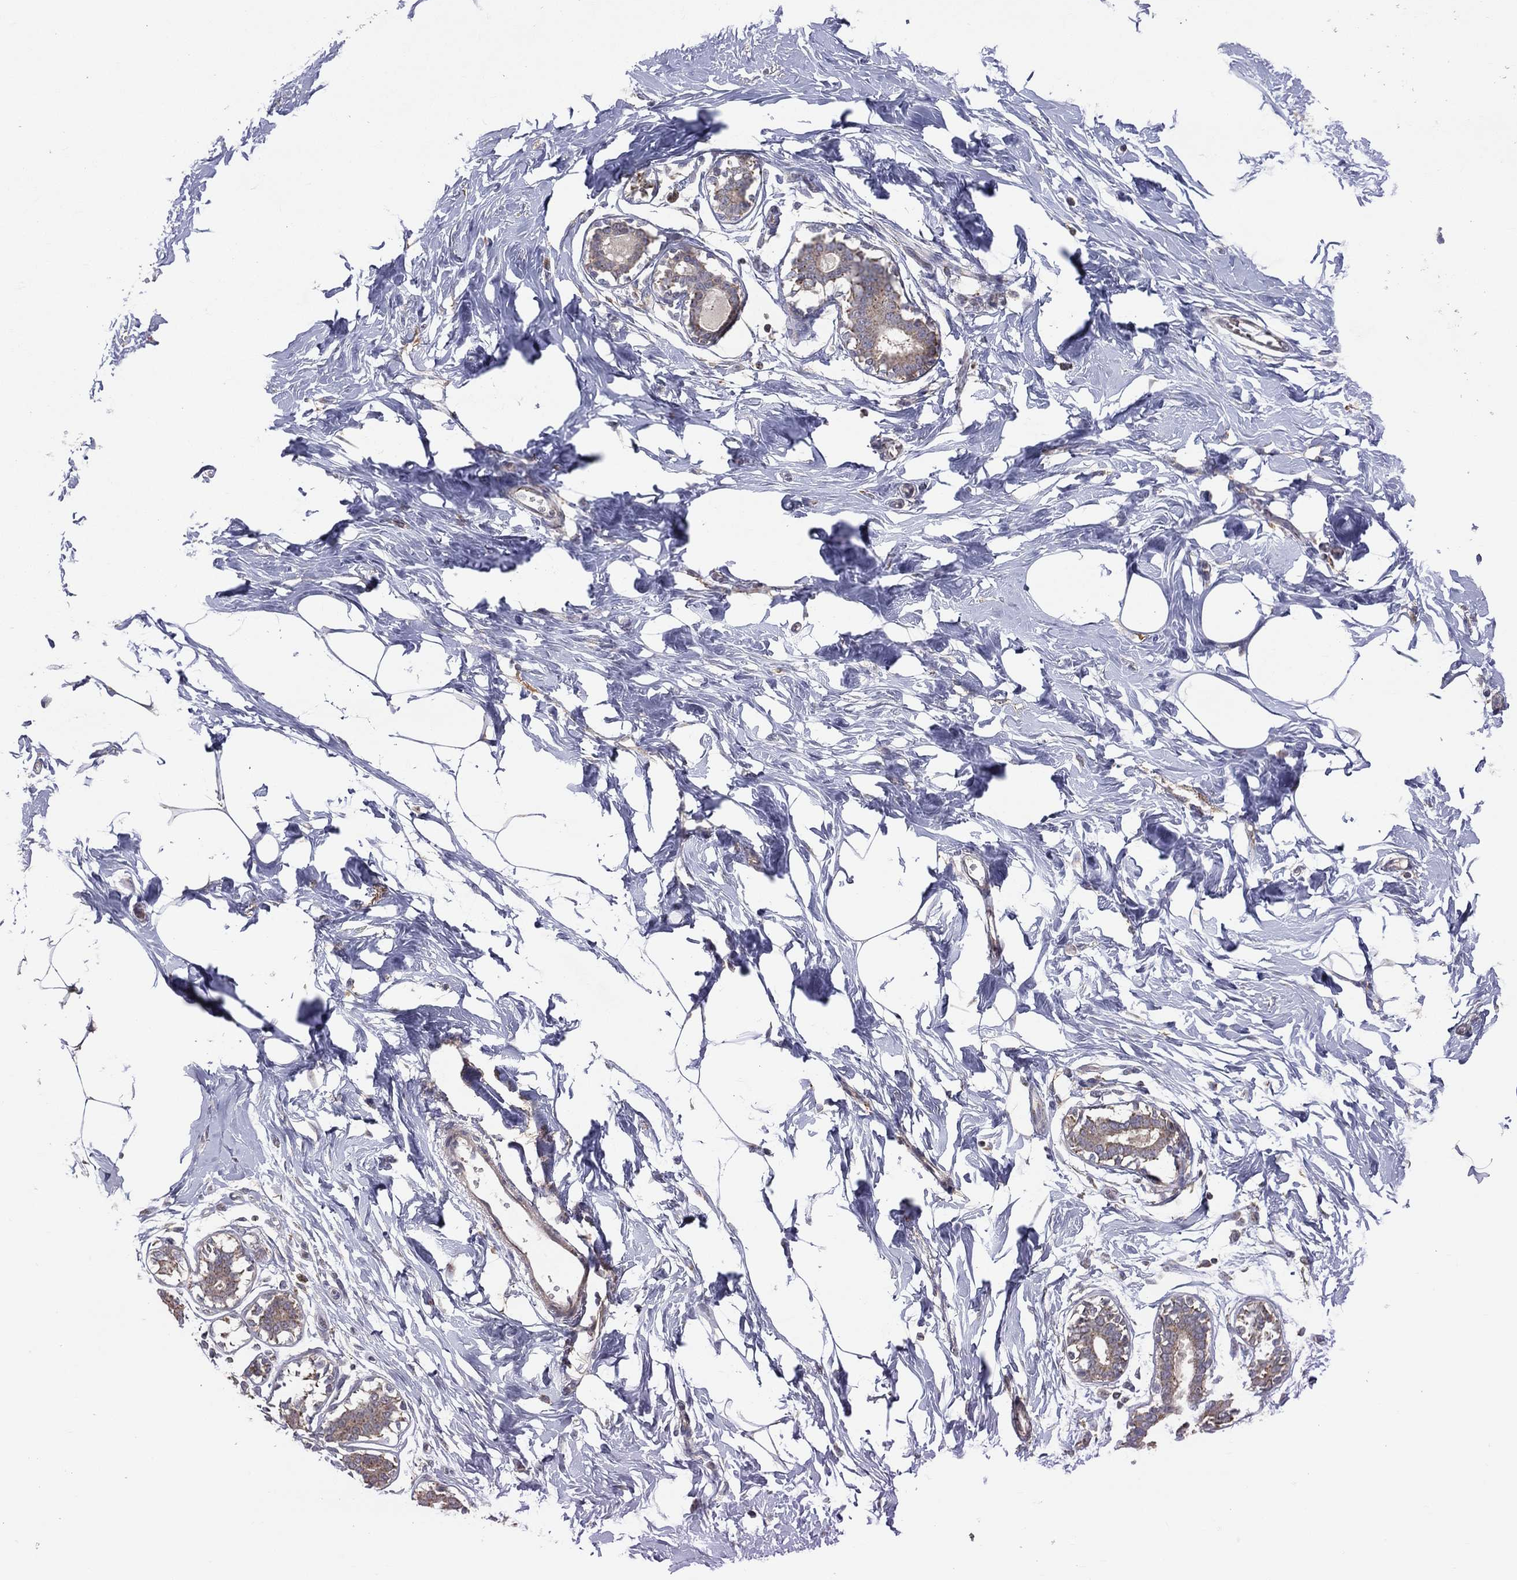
{"staining": {"intensity": "negative", "quantity": "none", "location": "none"}, "tissue": "breast", "cell_type": "Adipocytes", "image_type": "normal", "snomed": [{"axis": "morphology", "description": "Normal tissue, NOS"}, {"axis": "morphology", "description": "Lobular carcinoma, in situ"}, {"axis": "topography", "description": "Breast"}], "caption": "The micrograph demonstrates no significant staining in adipocytes of breast.", "gene": "STARD3", "patient": {"sex": "female", "age": 35}}